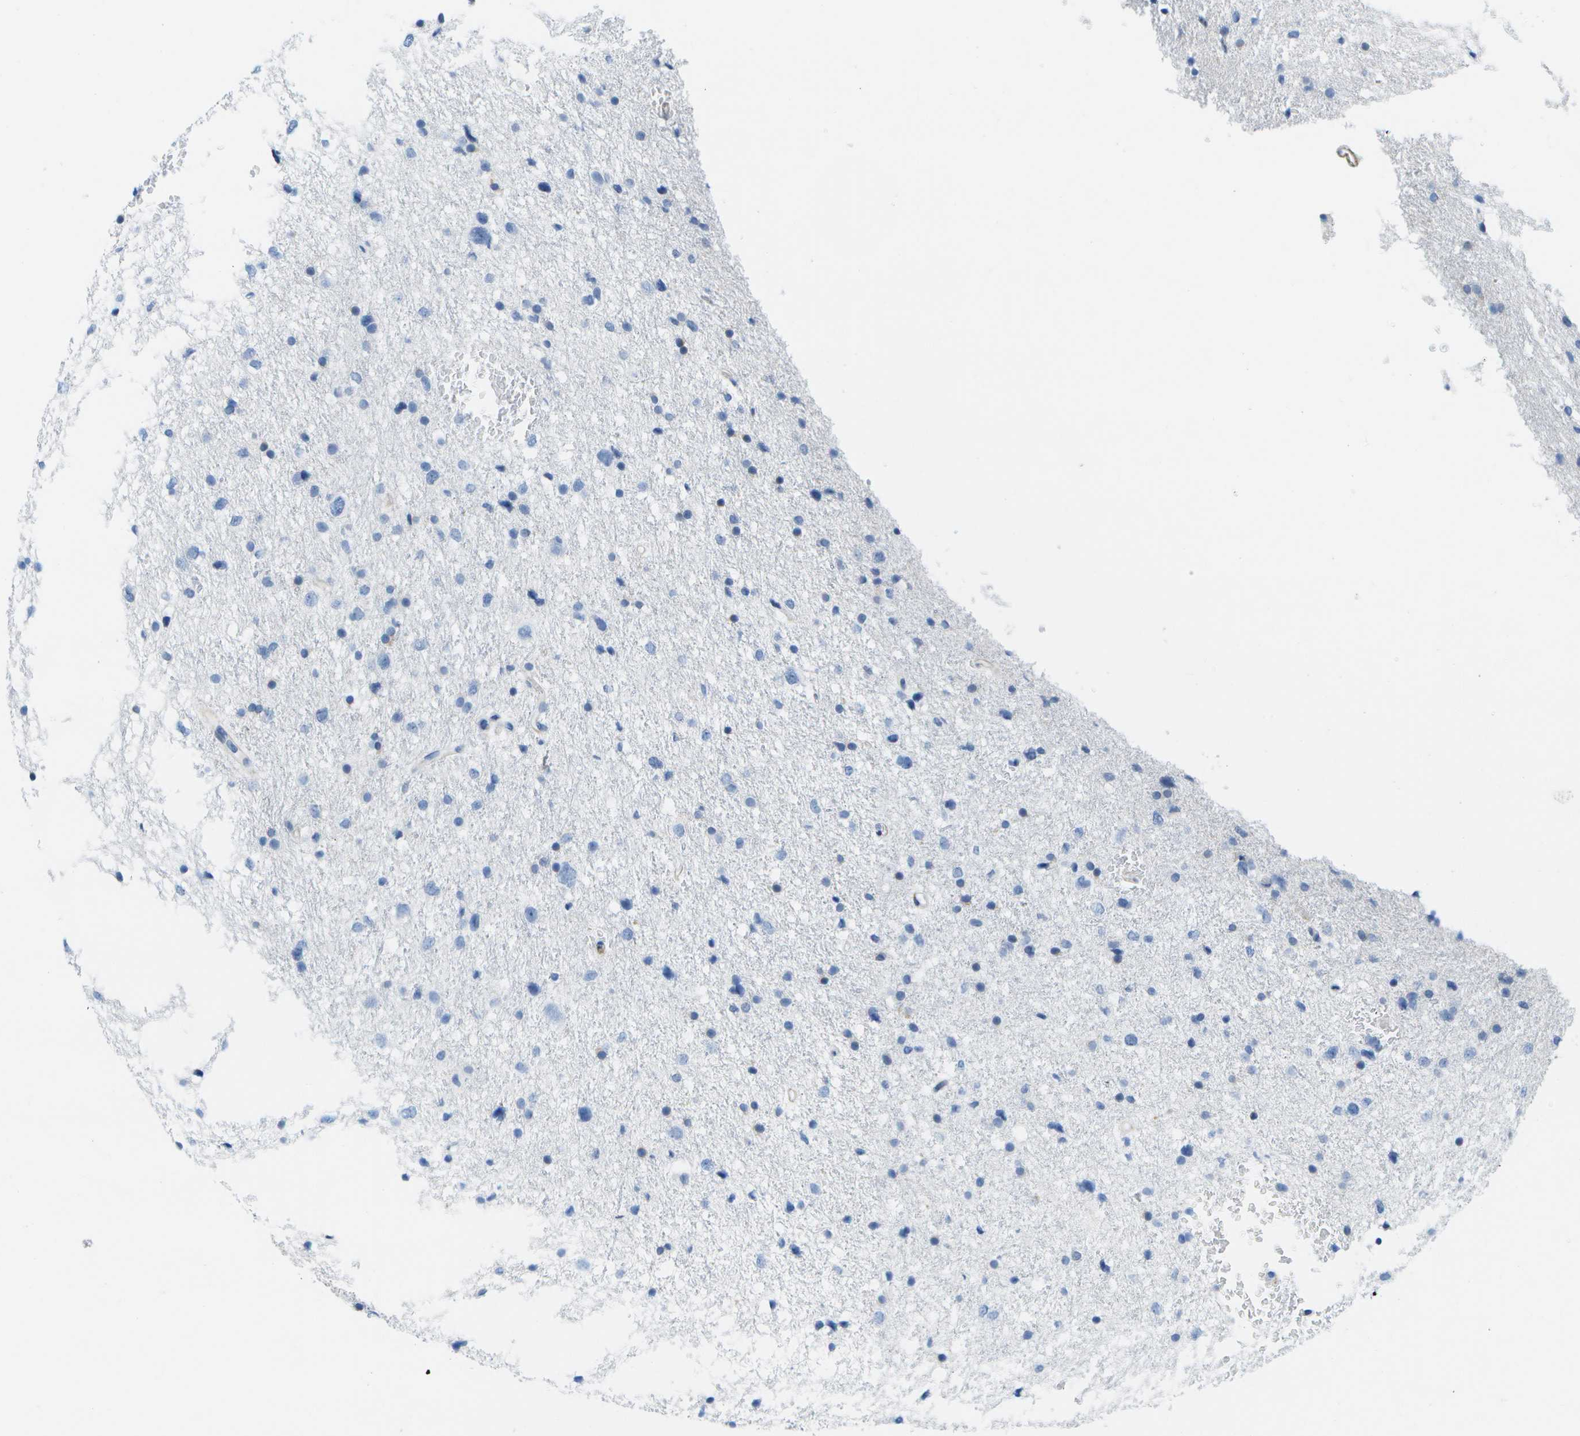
{"staining": {"intensity": "negative", "quantity": "none", "location": "none"}, "tissue": "glioma", "cell_type": "Tumor cells", "image_type": "cancer", "snomed": [{"axis": "morphology", "description": "Glioma, malignant, Low grade"}, {"axis": "topography", "description": "Brain"}], "caption": "Protein analysis of glioma shows no significant staining in tumor cells. (DAB (3,3'-diaminobenzidine) IHC with hematoxylin counter stain).", "gene": "ADGRG6", "patient": {"sex": "female", "age": 37}}